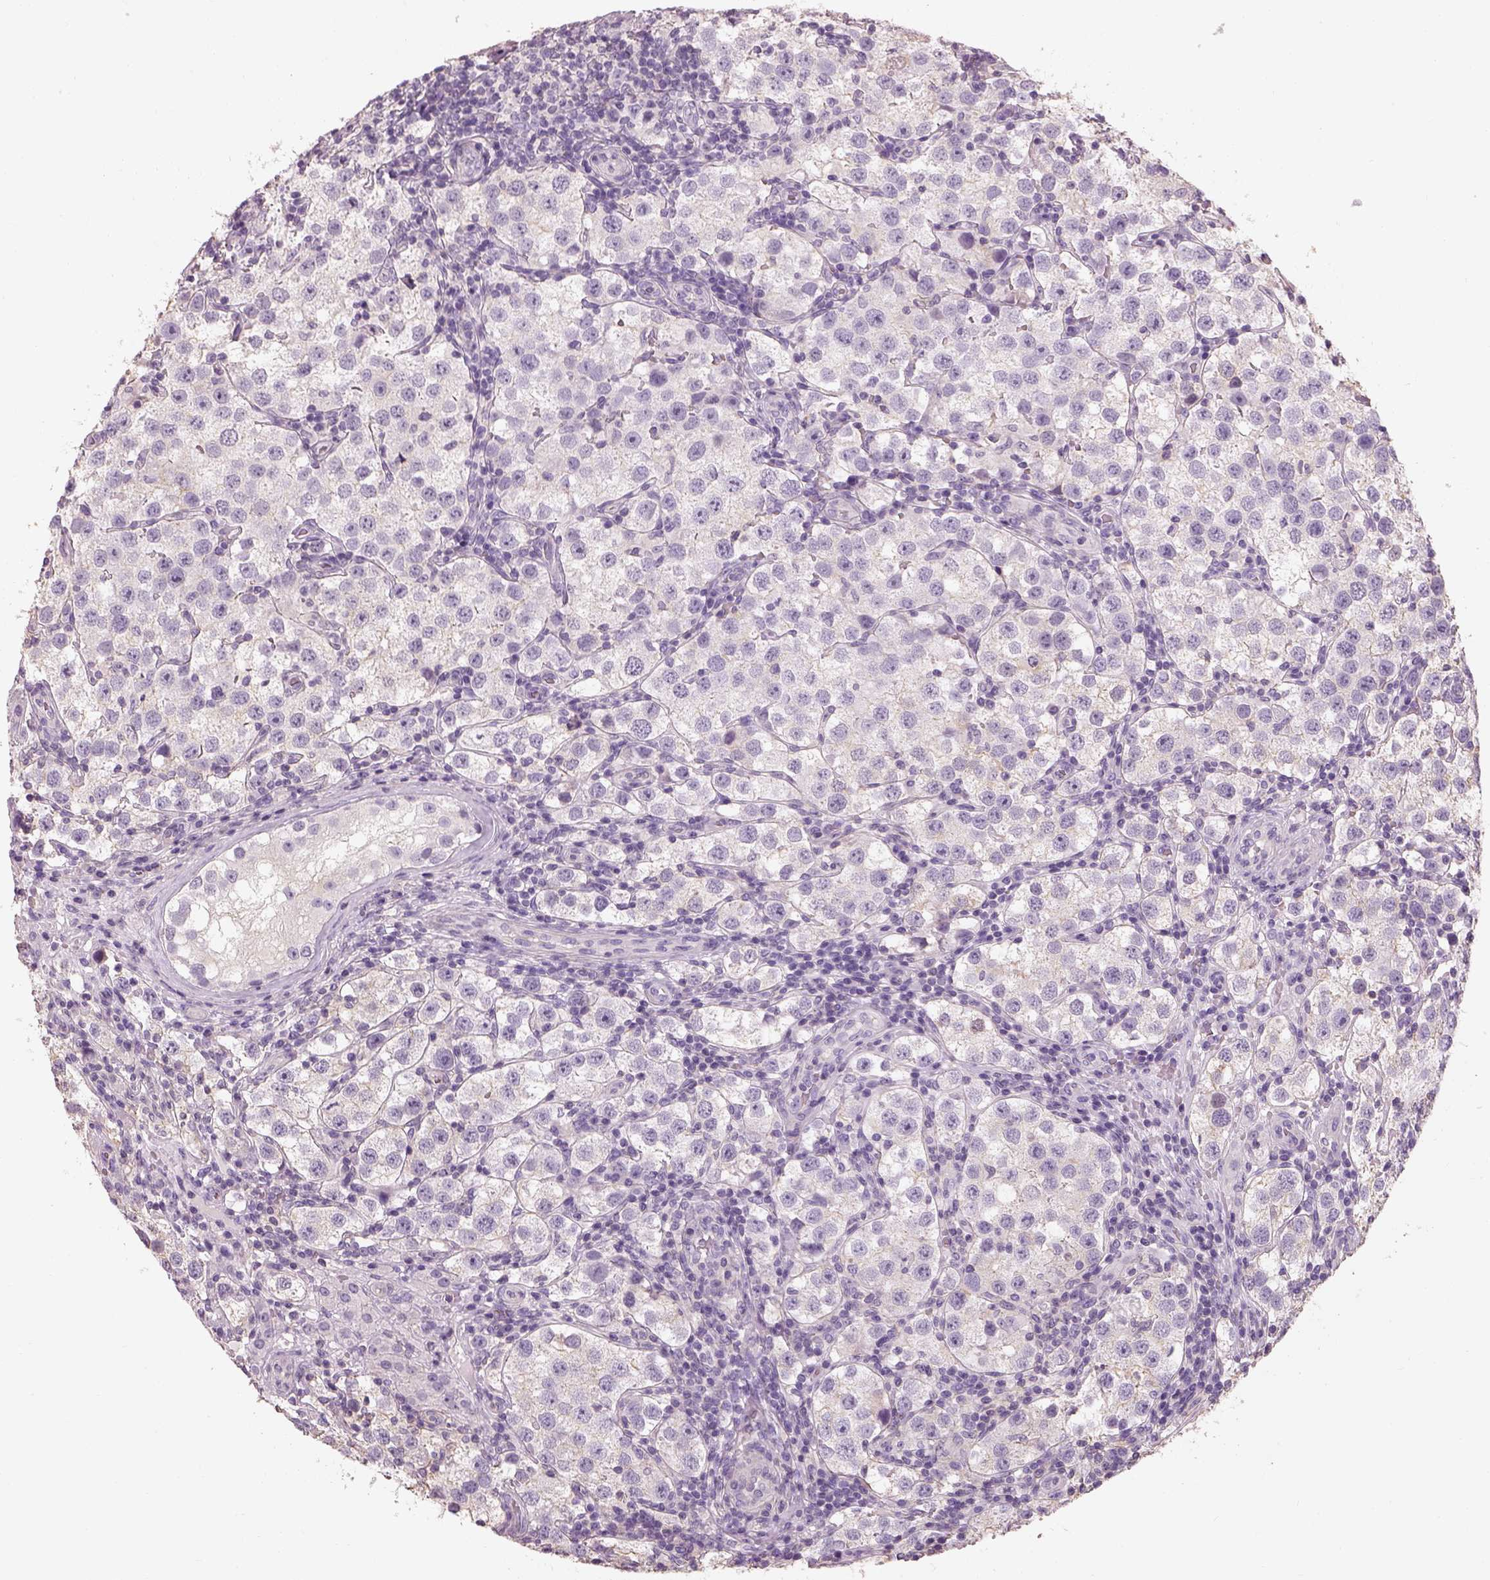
{"staining": {"intensity": "negative", "quantity": "none", "location": "none"}, "tissue": "testis cancer", "cell_type": "Tumor cells", "image_type": "cancer", "snomed": [{"axis": "morphology", "description": "Seminoma, NOS"}, {"axis": "topography", "description": "Testis"}], "caption": "Immunohistochemical staining of human testis seminoma shows no significant expression in tumor cells.", "gene": "OTUD6A", "patient": {"sex": "male", "age": 37}}